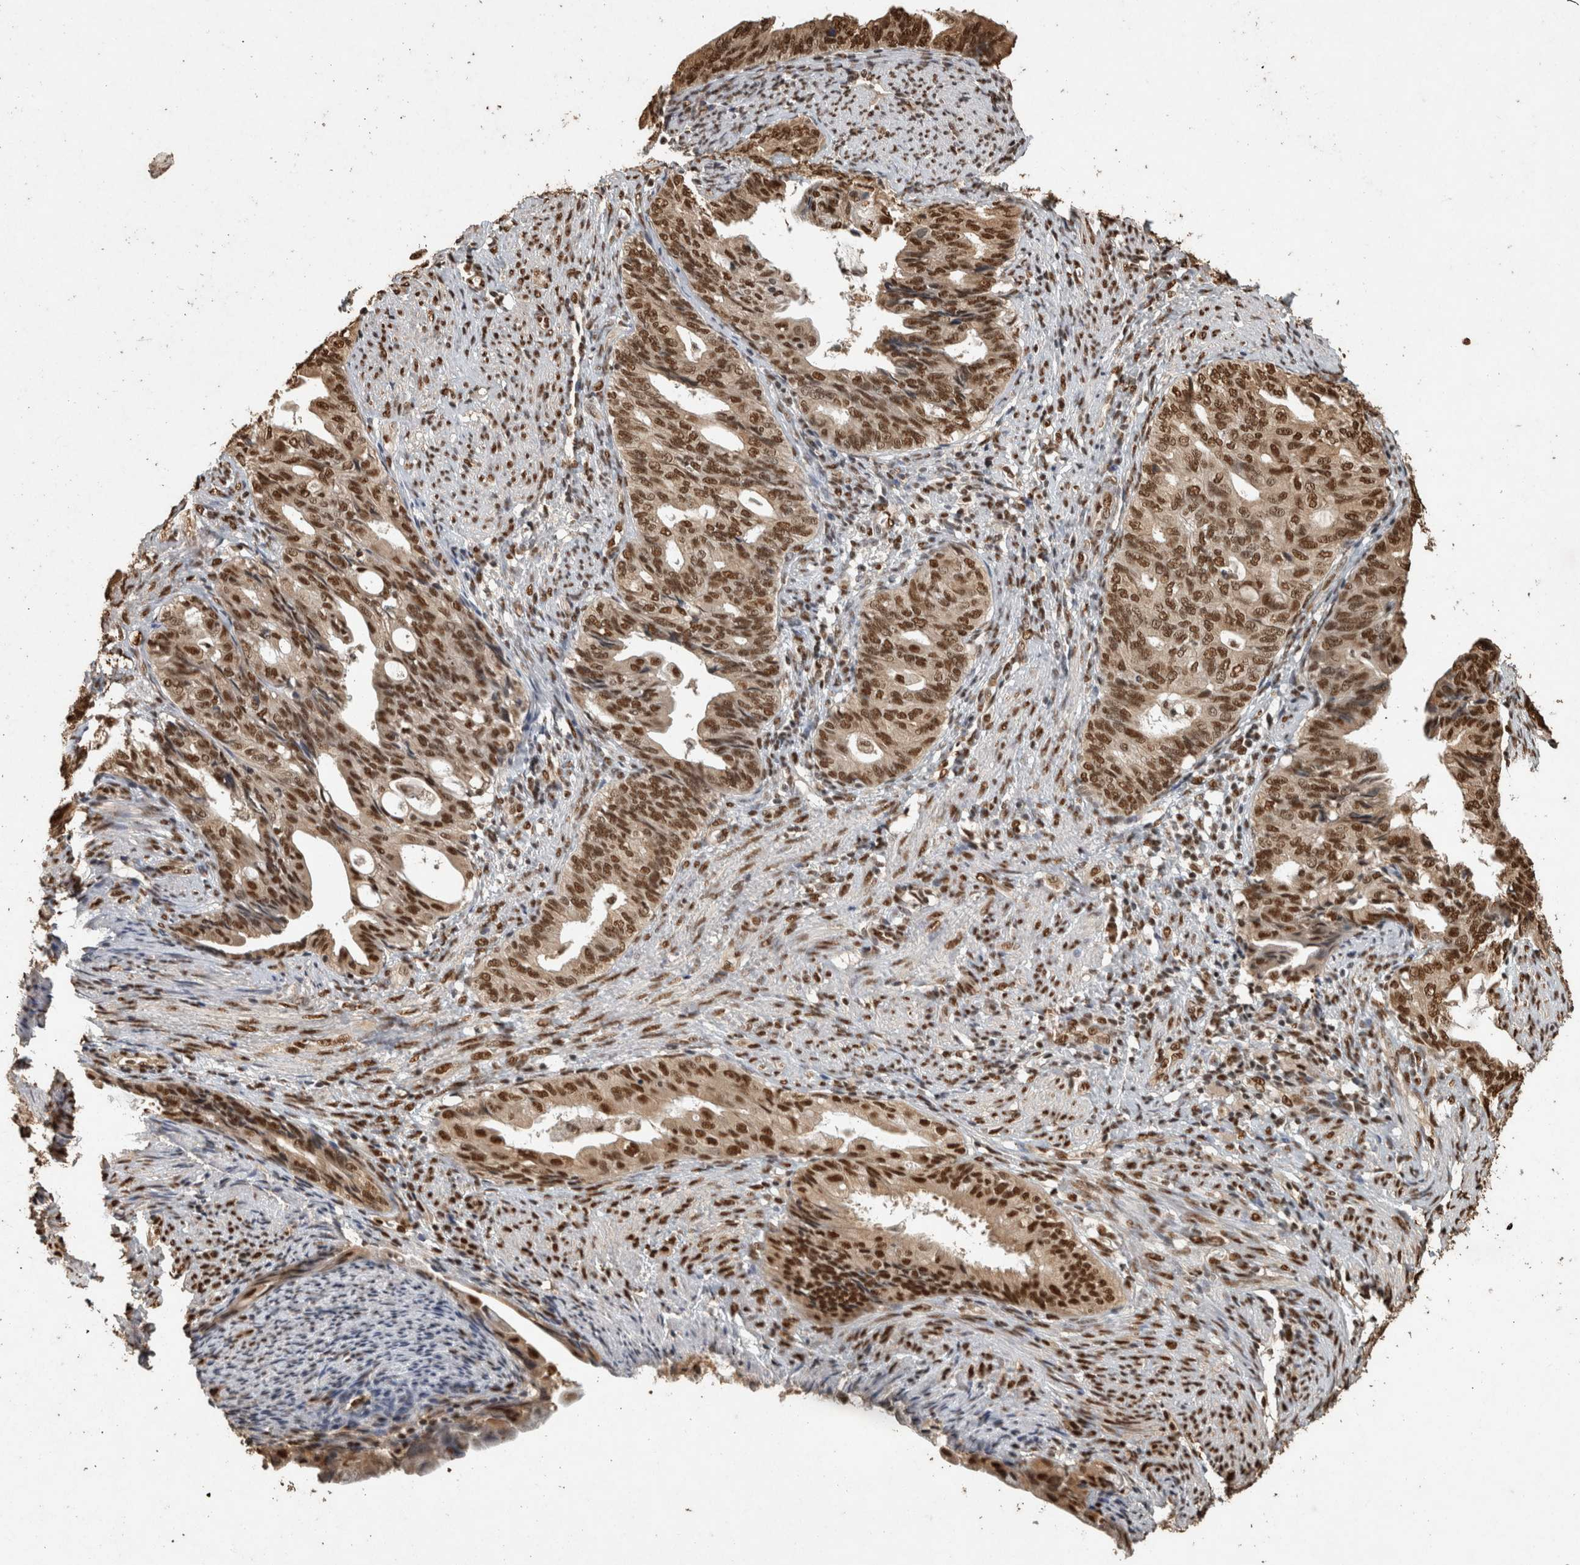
{"staining": {"intensity": "strong", "quantity": ">75%", "location": "nuclear"}, "tissue": "endometrial cancer", "cell_type": "Tumor cells", "image_type": "cancer", "snomed": [{"axis": "morphology", "description": "Adenocarcinoma, NOS"}, {"axis": "topography", "description": "Endometrium"}], "caption": "Immunohistochemical staining of human endometrial cancer (adenocarcinoma) exhibits high levels of strong nuclear positivity in about >75% of tumor cells.", "gene": "RAD50", "patient": {"sex": "female", "age": 86}}